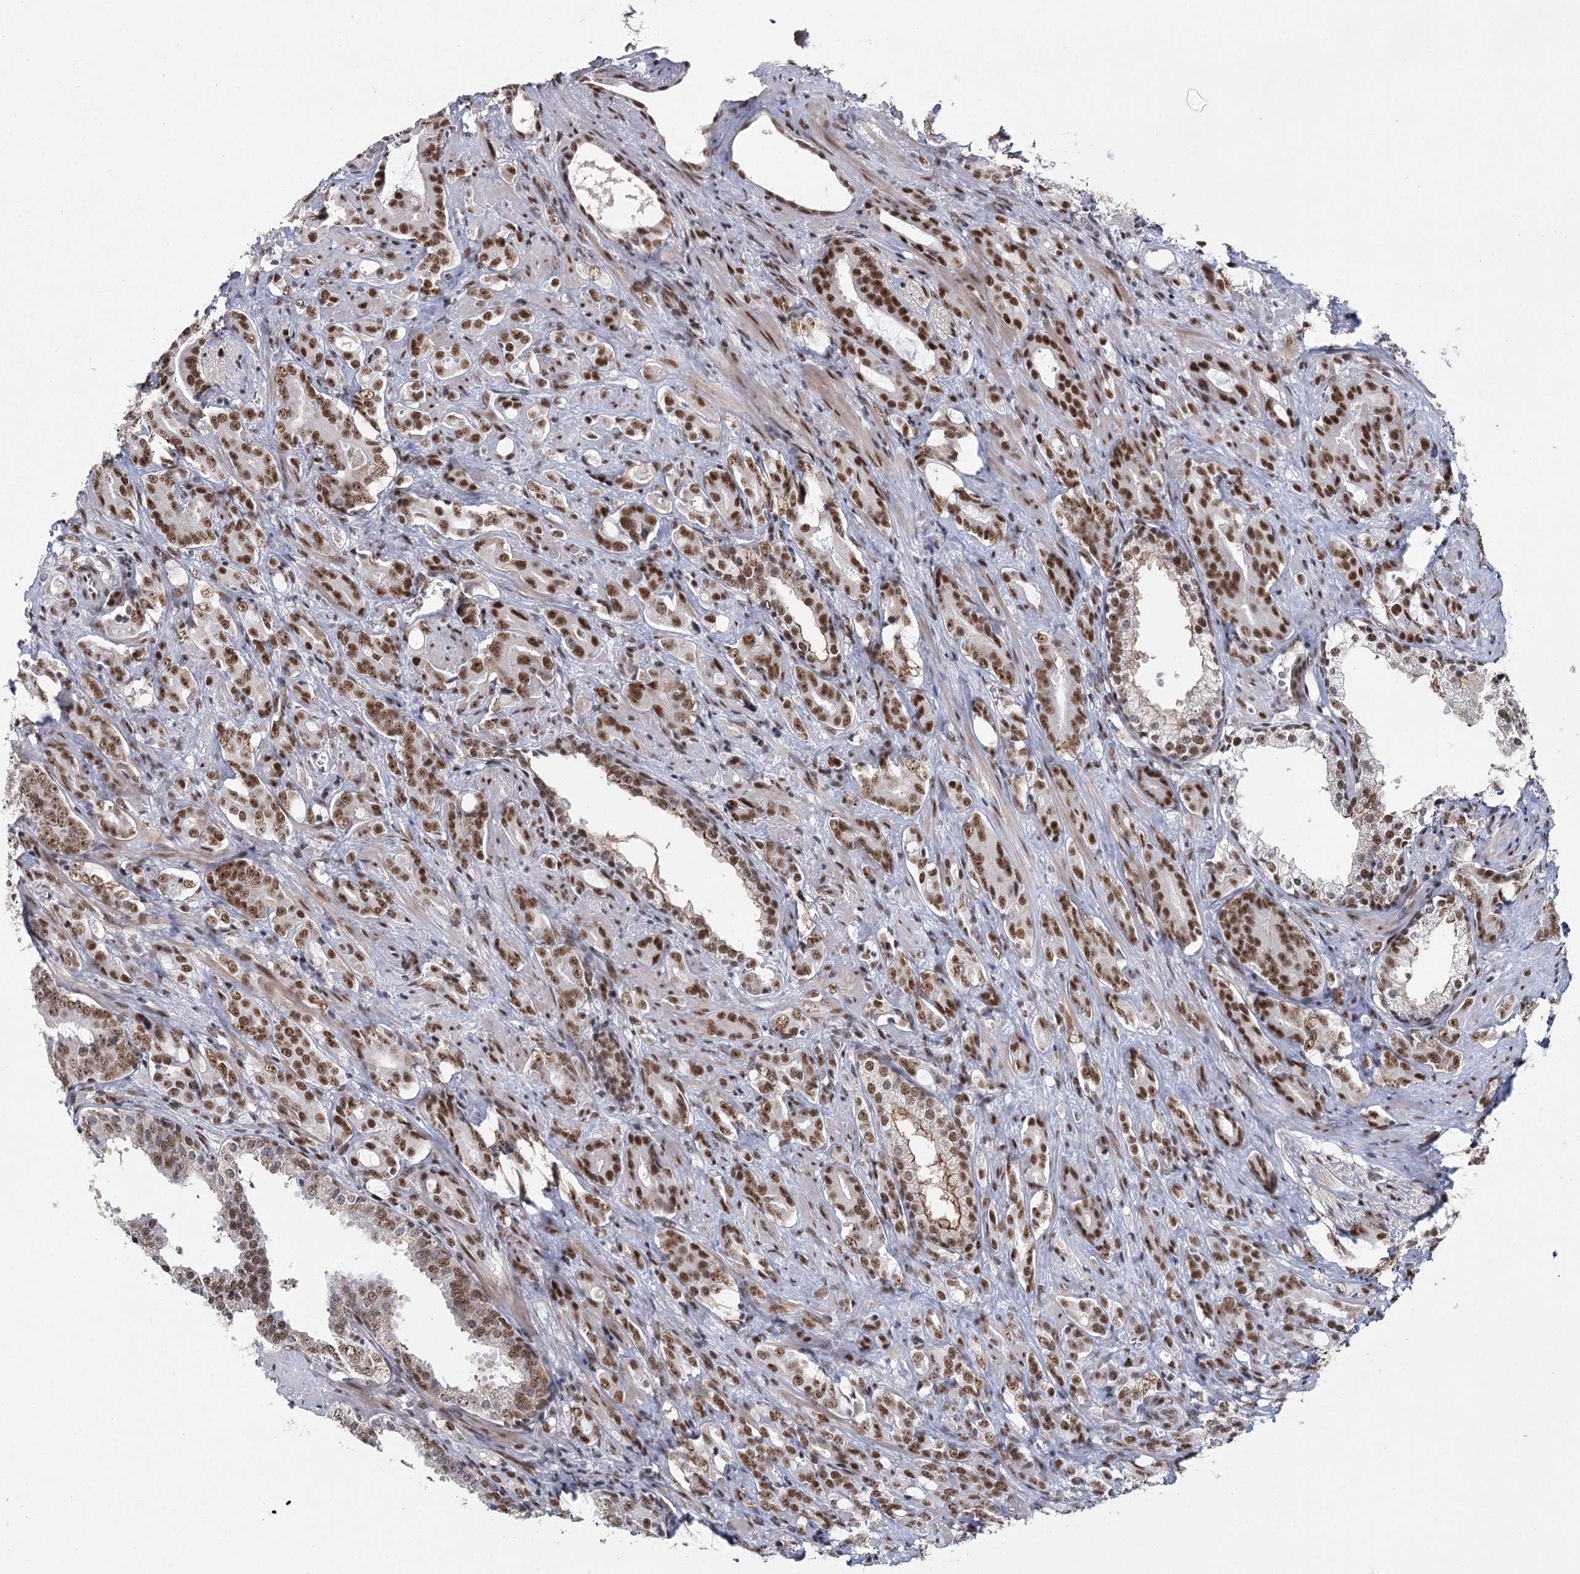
{"staining": {"intensity": "strong", "quantity": ">75%", "location": "nuclear"}, "tissue": "prostate cancer", "cell_type": "Tumor cells", "image_type": "cancer", "snomed": [{"axis": "morphology", "description": "Adenocarcinoma, High grade"}, {"axis": "topography", "description": "Prostate"}], "caption": "A histopathology image showing strong nuclear positivity in approximately >75% of tumor cells in prostate cancer, as visualized by brown immunohistochemical staining.", "gene": "SCAF8", "patient": {"sex": "male", "age": 72}}